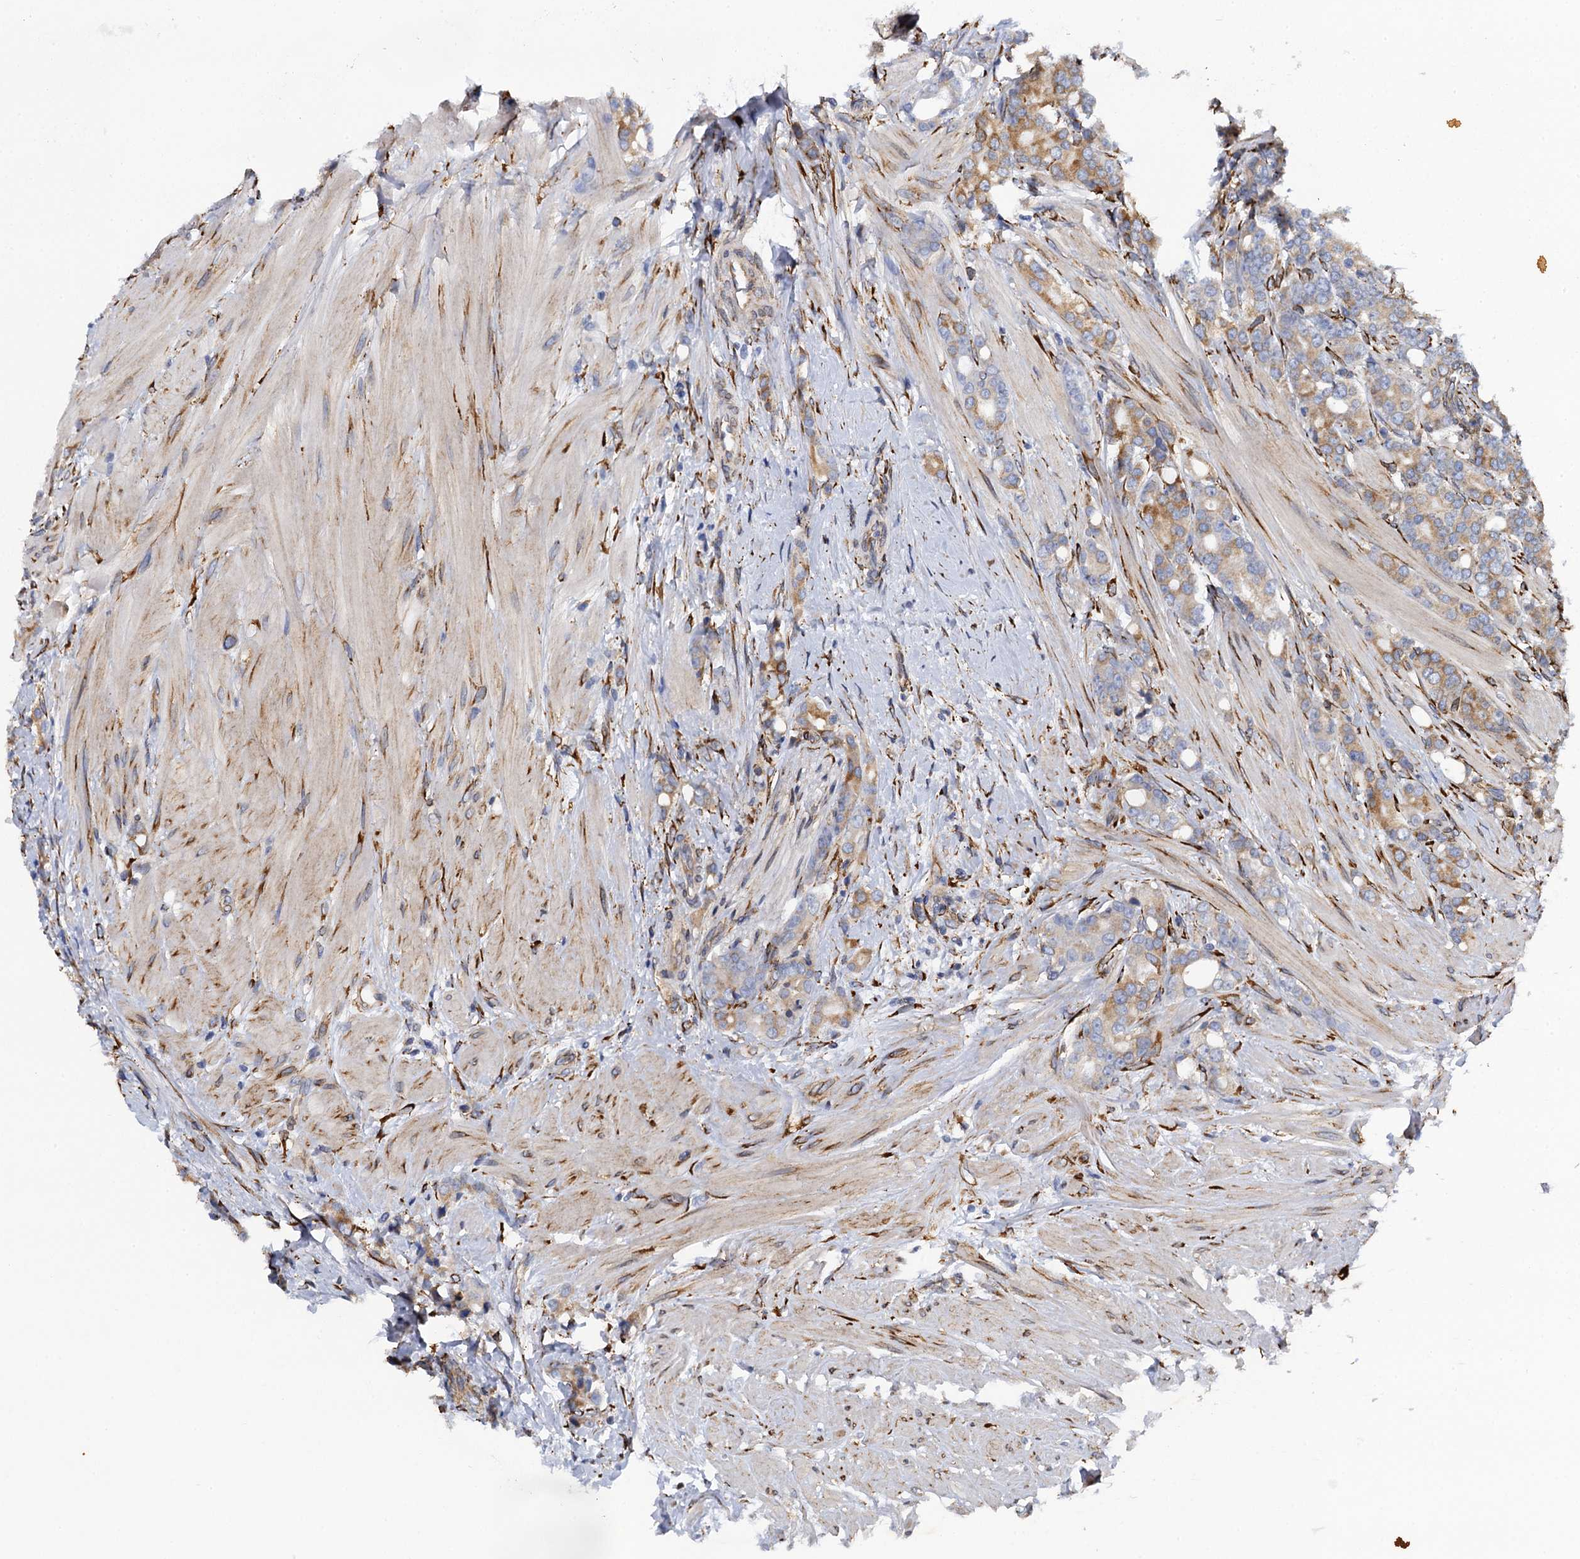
{"staining": {"intensity": "moderate", "quantity": "25%-75%", "location": "cytoplasmic/membranous"}, "tissue": "prostate cancer", "cell_type": "Tumor cells", "image_type": "cancer", "snomed": [{"axis": "morphology", "description": "Adenocarcinoma, High grade"}, {"axis": "topography", "description": "Prostate"}], "caption": "High-magnification brightfield microscopy of prostate high-grade adenocarcinoma stained with DAB (3,3'-diaminobenzidine) (brown) and counterstained with hematoxylin (blue). tumor cells exhibit moderate cytoplasmic/membranous positivity is appreciated in about25%-75% of cells. The protein of interest is shown in brown color, while the nuclei are stained blue.", "gene": "POGLUT3", "patient": {"sex": "male", "age": 62}}